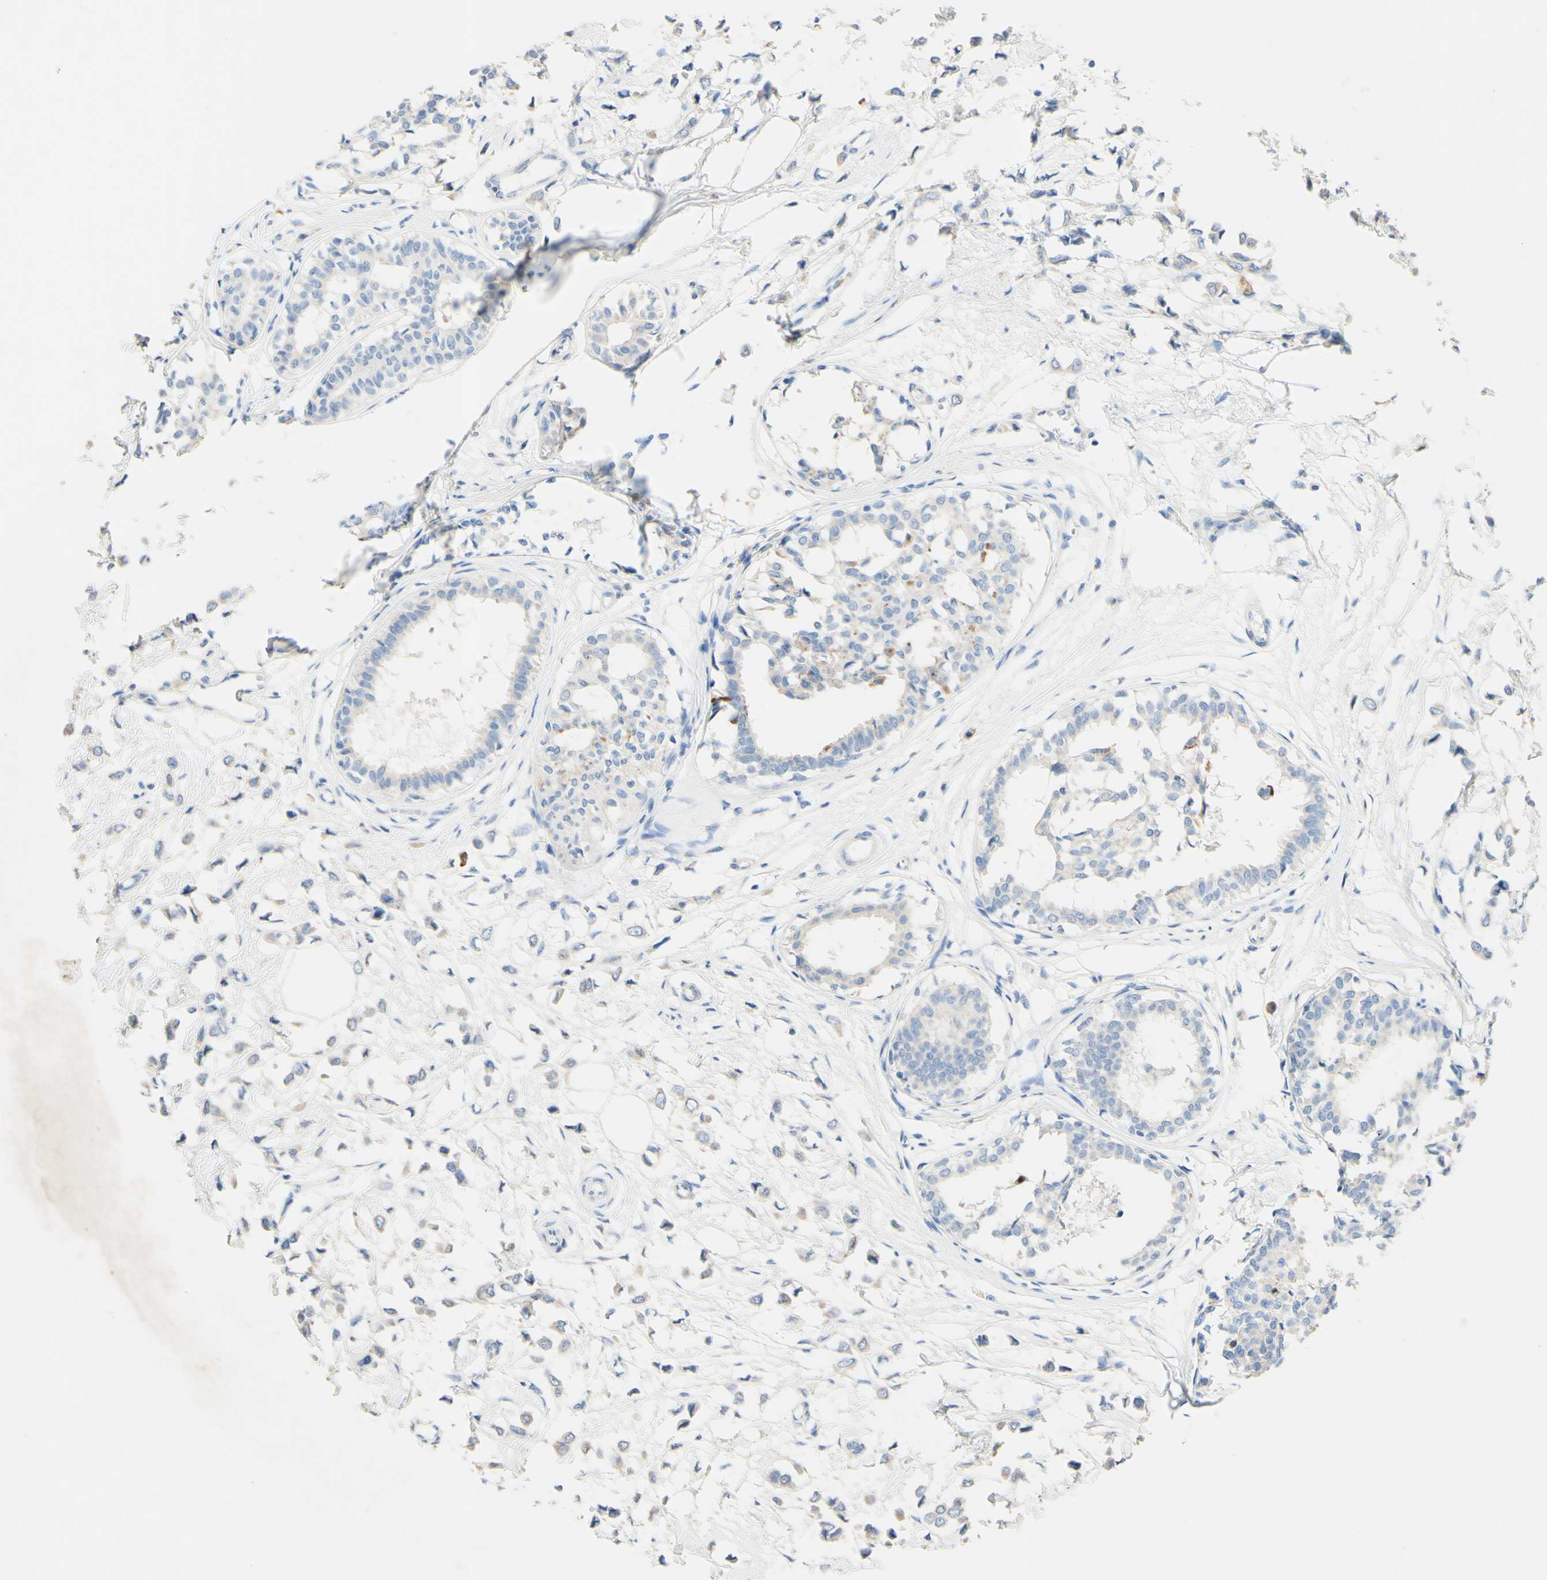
{"staining": {"intensity": "weak", "quantity": "<25%", "location": "cytoplasmic/membranous"}, "tissue": "breast cancer", "cell_type": "Tumor cells", "image_type": "cancer", "snomed": [{"axis": "morphology", "description": "Lobular carcinoma"}, {"axis": "topography", "description": "Breast"}], "caption": "A histopathology image of human breast lobular carcinoma is negative for staining in tumor cells.", "gene": "FGF4", "patient": {"sex": "female", "age": 51}}